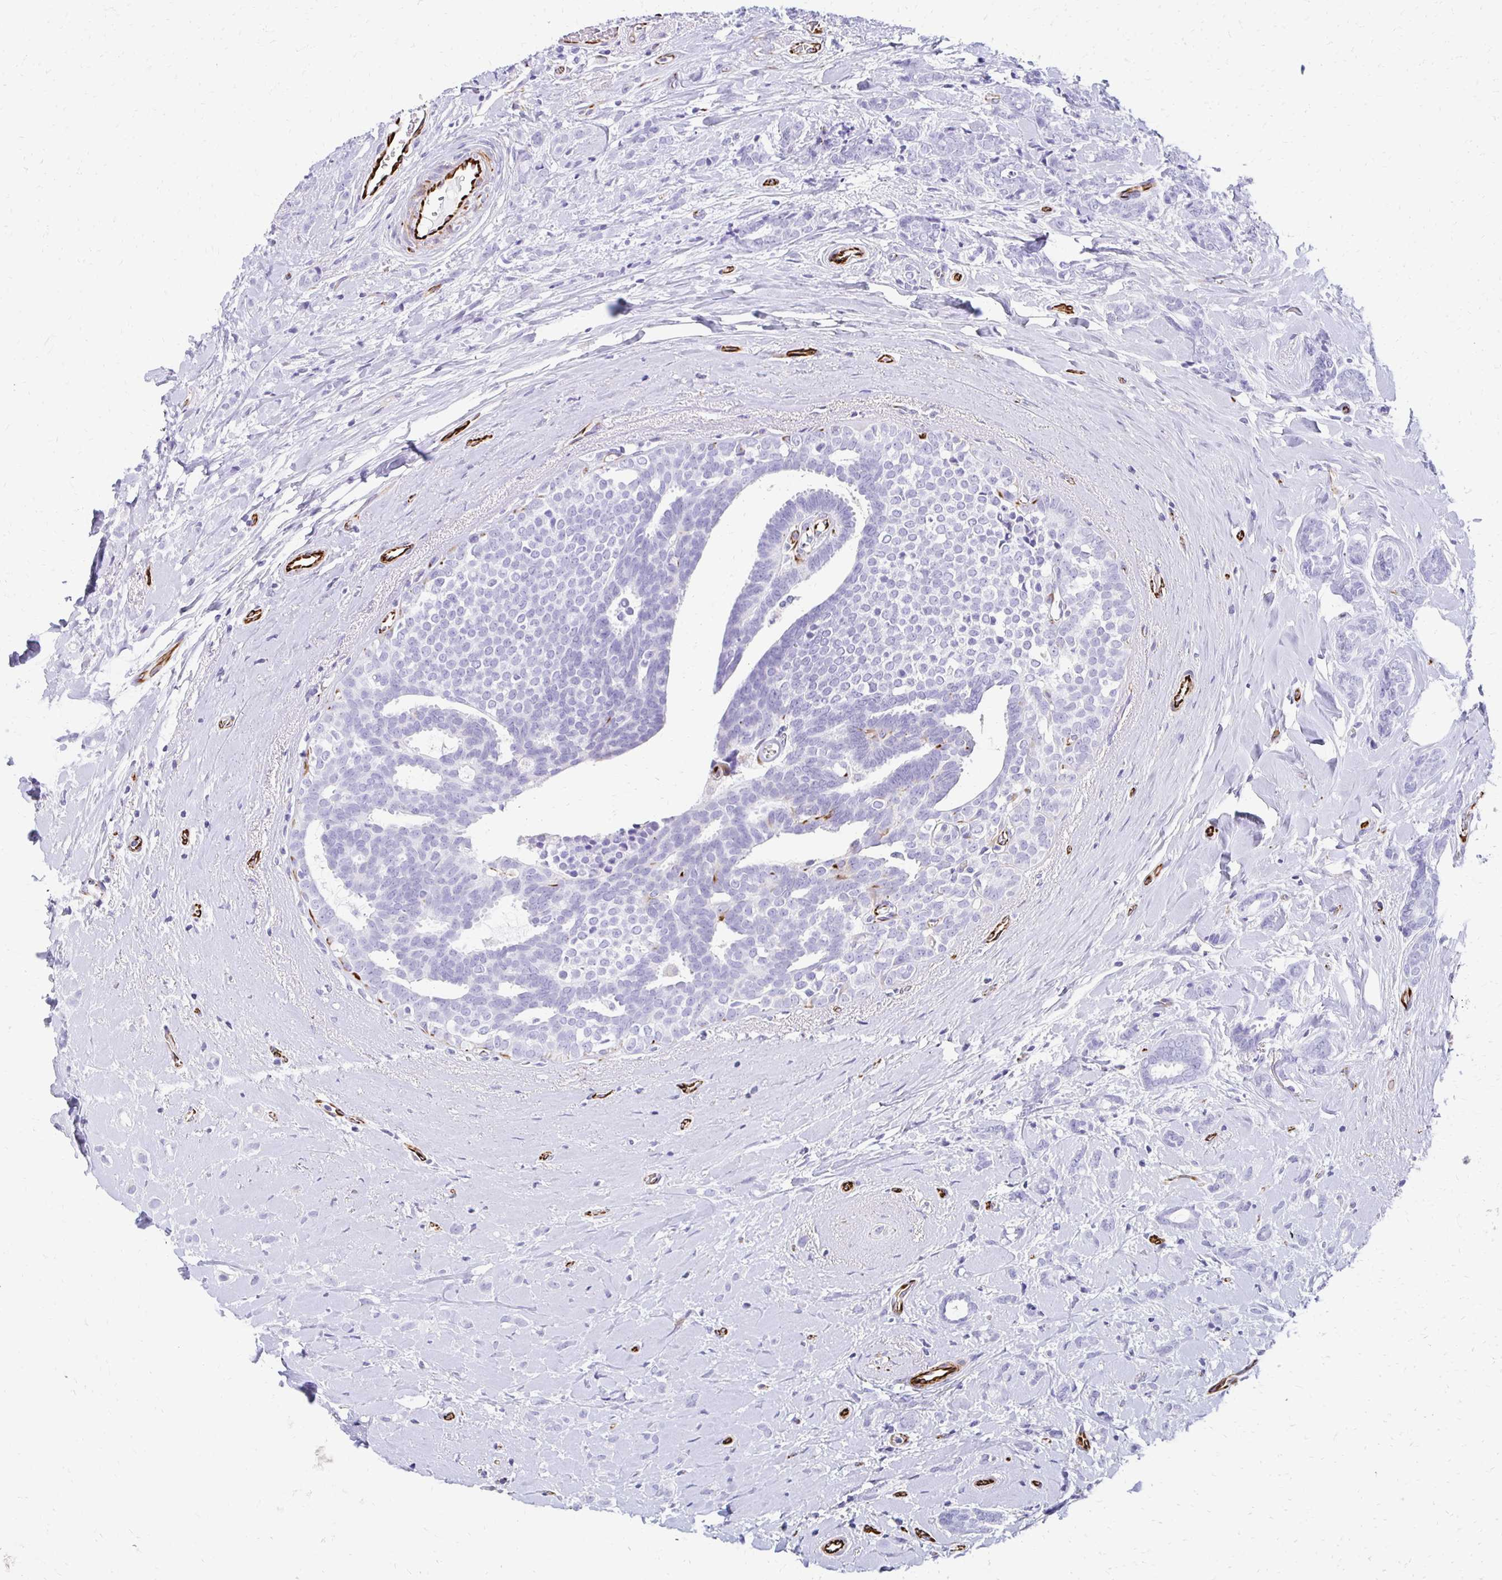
{"staining": {"intensity": "negative", "quantity": "none", "location": "none"}, "tissue": "breast cancer", "cell_type": "Tumor cells", "image_type": "cancer", "snomed": [{"axis": "morphology", "description": "Intraductal carcinoma, in situ"}, {"axis": "morphology", "description": "Duct carcinoma"}, {"axis": "morphology", "description": "Lobular carcinoma, in situ"}, {"axis": "topography", "description": "Breast"}], "caption": "Histopathology image shows no protein staining in tumor cells of breast intraductal carcinoma,  in situ tissue. (Immunohistochemistry (ihc), brightfield microscopy, high magnification).", "gene": "TMEM54", "patient": {"sex": "female", "age": 44}}